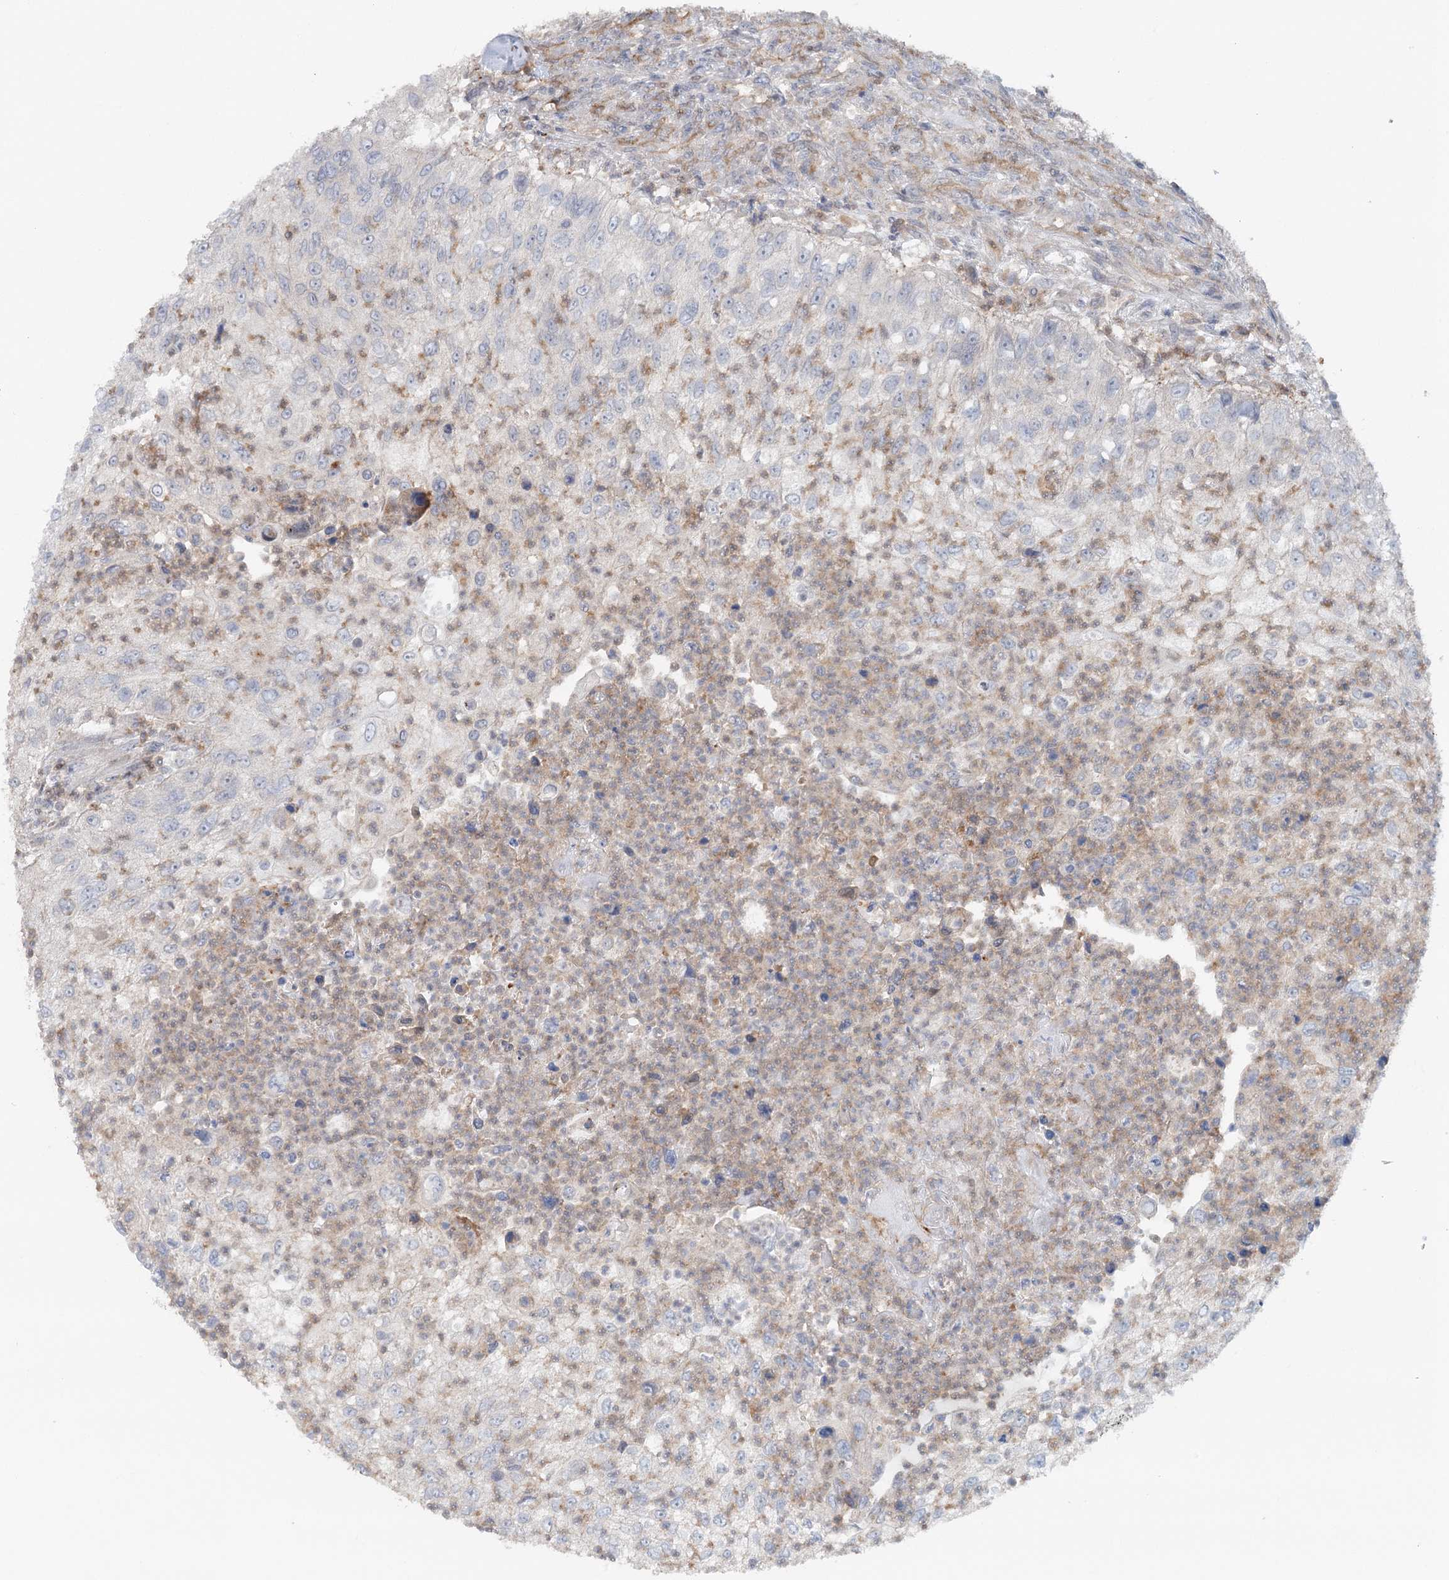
{"staining": {"intensity": "negative", "quantity": "none", "location": "none"}, "tissue": "urothelial cancer", "cell_type": "Tumor cells", "image_type": "cancer", "snomed": [{"axis": "morphology", "description": "Urothelial carcinoma, High grade"}, {"axis": "topography", "description": "Urinary bladder"}], "caption": "This is an immunohistochemistry image of human urothelial cancer. There is no staining in tumor cells.", "gene": "GBE1", "patient": {"sex": "female", "age": 60}}